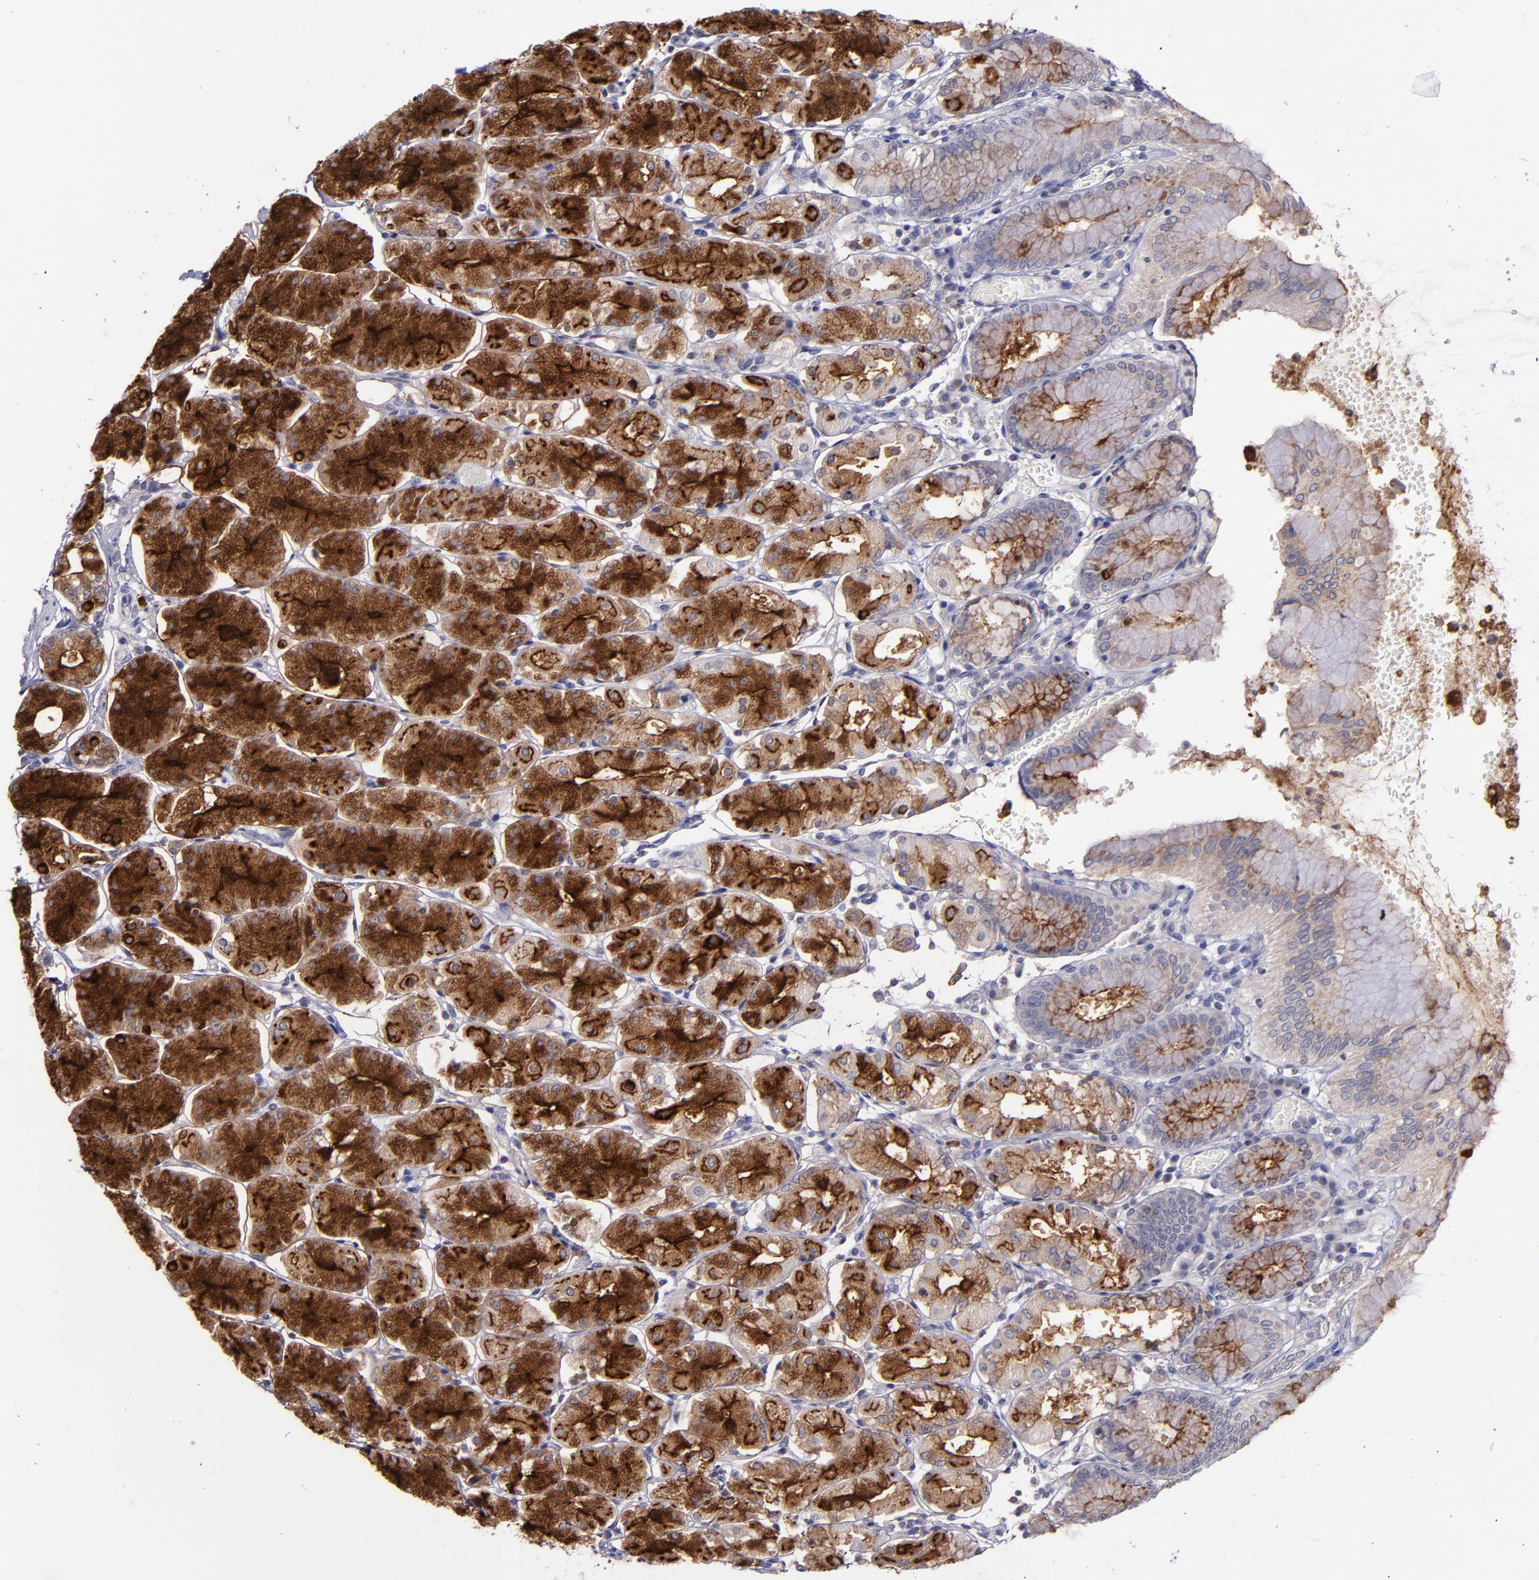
{"staining": {"intensity": "strong", "quantity": ">75%", "location": "cytoplasmic/membranous"}, "tissue": "stomach", "cell_type": "Glandular cells", "image_type": "normal", "snomed": [{"axis": "morphology", "description": "Normal tissue, NOS"}, {"axis": "topography", "description": "Stomach, upper"}, {"axis": "topography", "description": "Stomach"}], "caption": "The histopathology image reveals staining of benign stomach, revealing strong cytoplasmic/membranous protein positivity (brown color) within glandular cells.", "gene": "MFGE8", "patient": {"sex": "male", "age": 76}}